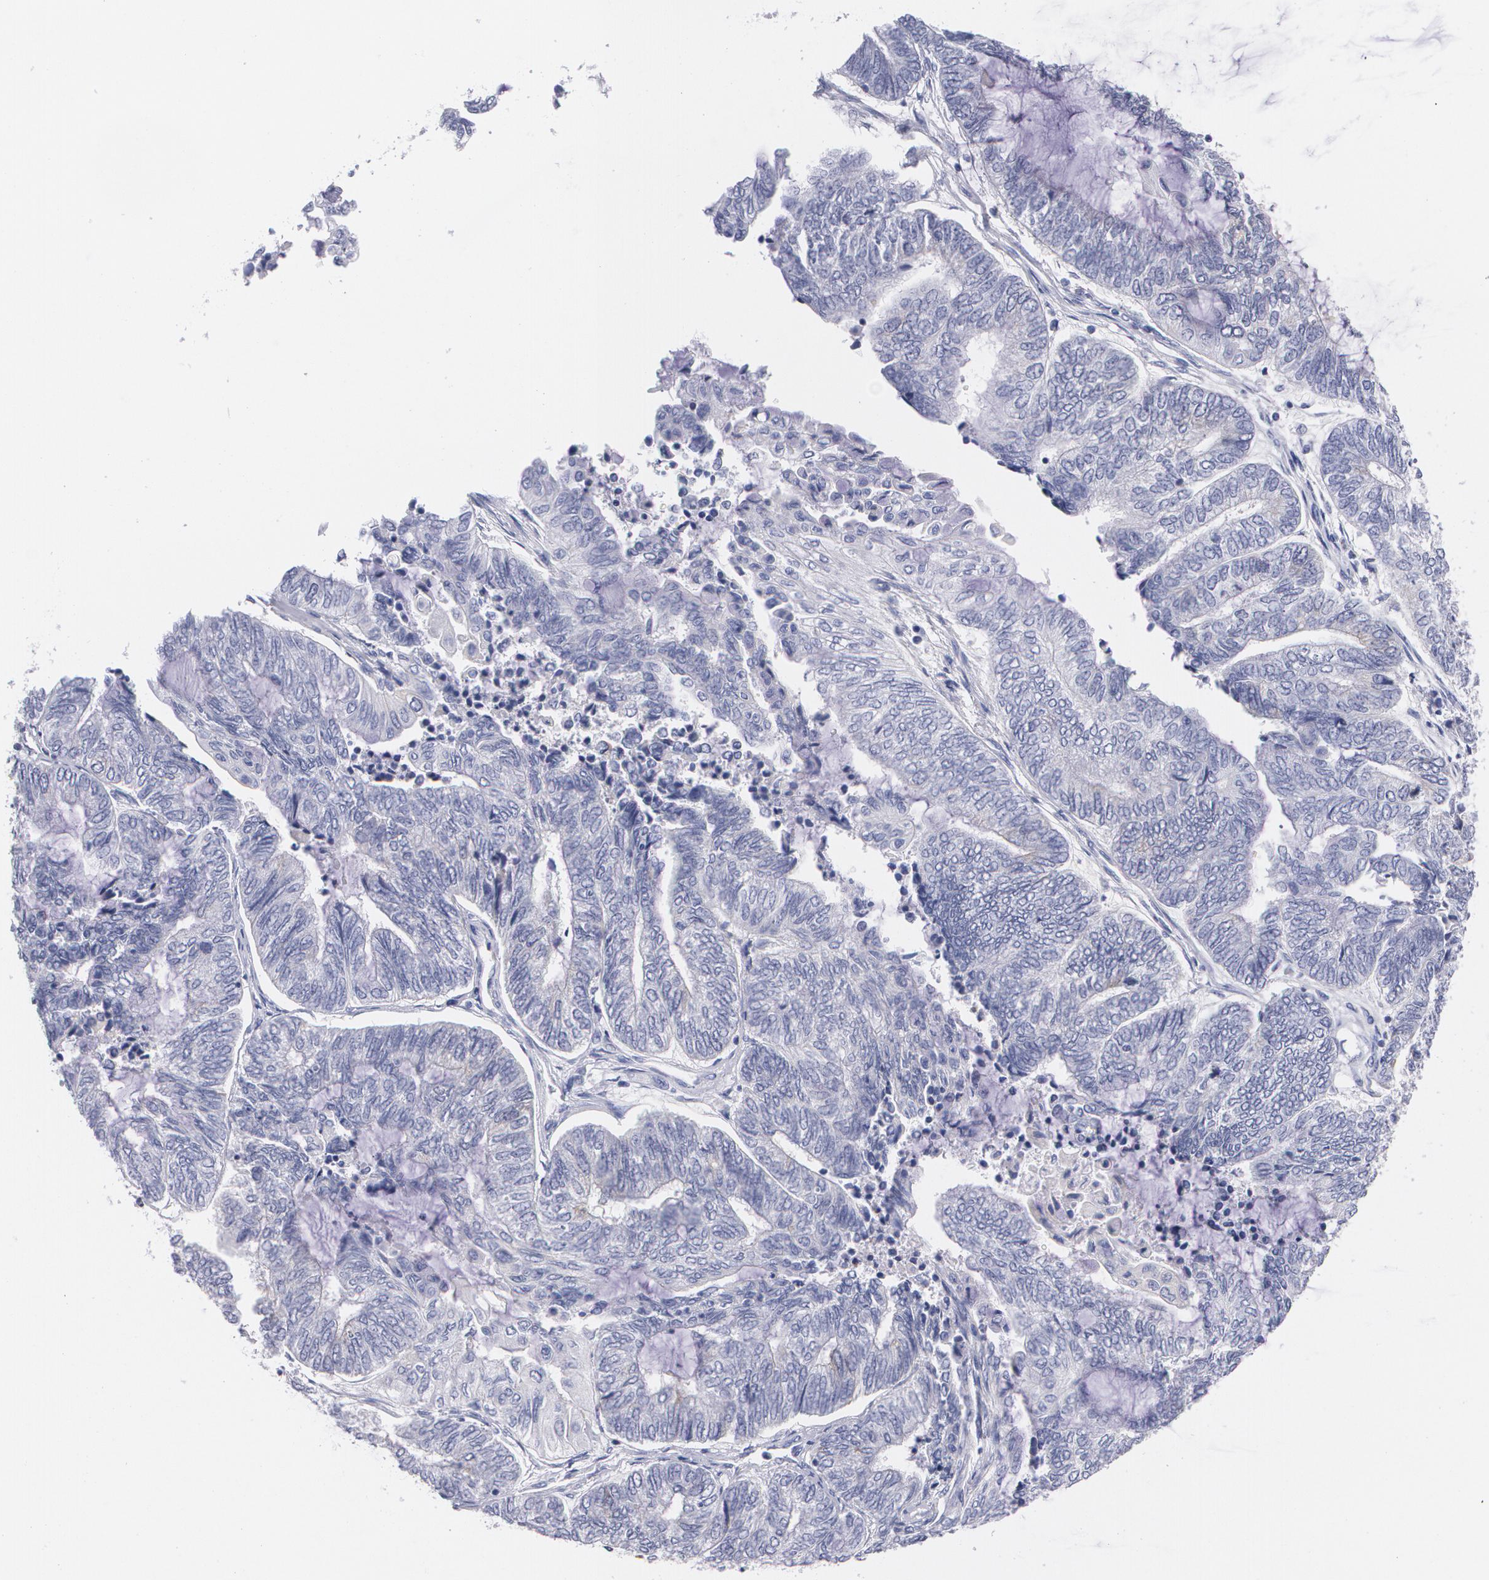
{"staining": {"intensity": "moderate", "quantity": "<25%", "location": "cytoplasmic/membranous"}, "tissue": "endometrial cancer", "cell_type": "Tumor cells", "image_type": "cancer", "snomed": [{"axis": "morphology", "description": "Adenocarcinoma, NOS"}, {"axis": "topography", "description": "Uterus"}, {"axis": "topography", "description": "Endometrium"}], "caption": "Adenocarcinoma (endometrial) tissue demonstrates moderate cytoplasmic/membranous positivity in approximately <25% of tumor cells", "gene": "HMMR", "patient": {"sex": "female", "age": 70}}